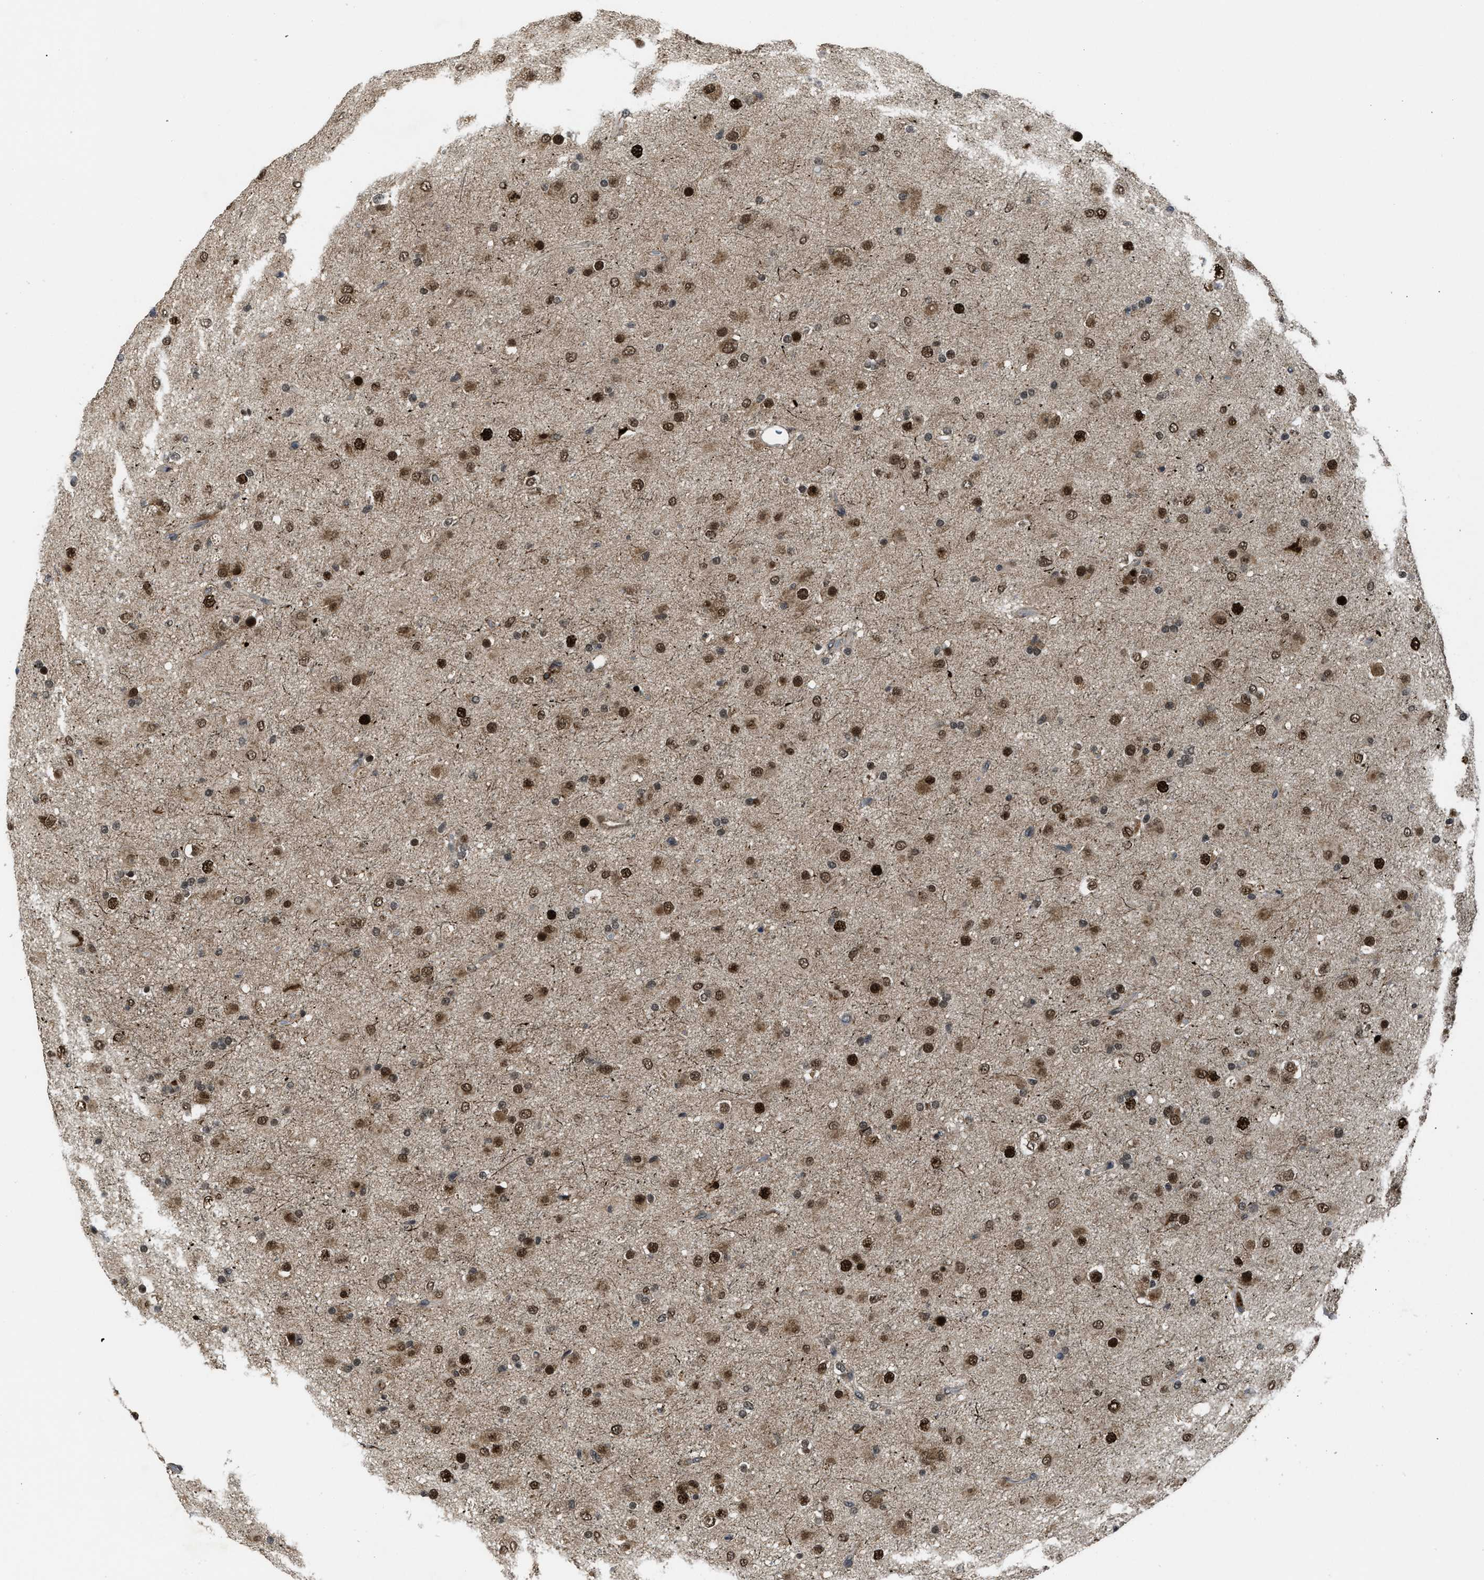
{"staining": {"intensity": "strong", "quantity": ">75%", "location": "nuclear"}, "tissue": "glioma", "cell_type": "Tumor cells", "image_type": "cancer", "snomed": [{"axis": "morphology", "description": "Glioma, malignant, Low grade"}, {"axis": "topography", "description": "Brain"}], "caption": "Protein staining of glioma tissue shows strong nuclear expression in about >75% of tumor cells.", "gene": "ZNF250", "patient": {"sex": "male", "age": 65}}